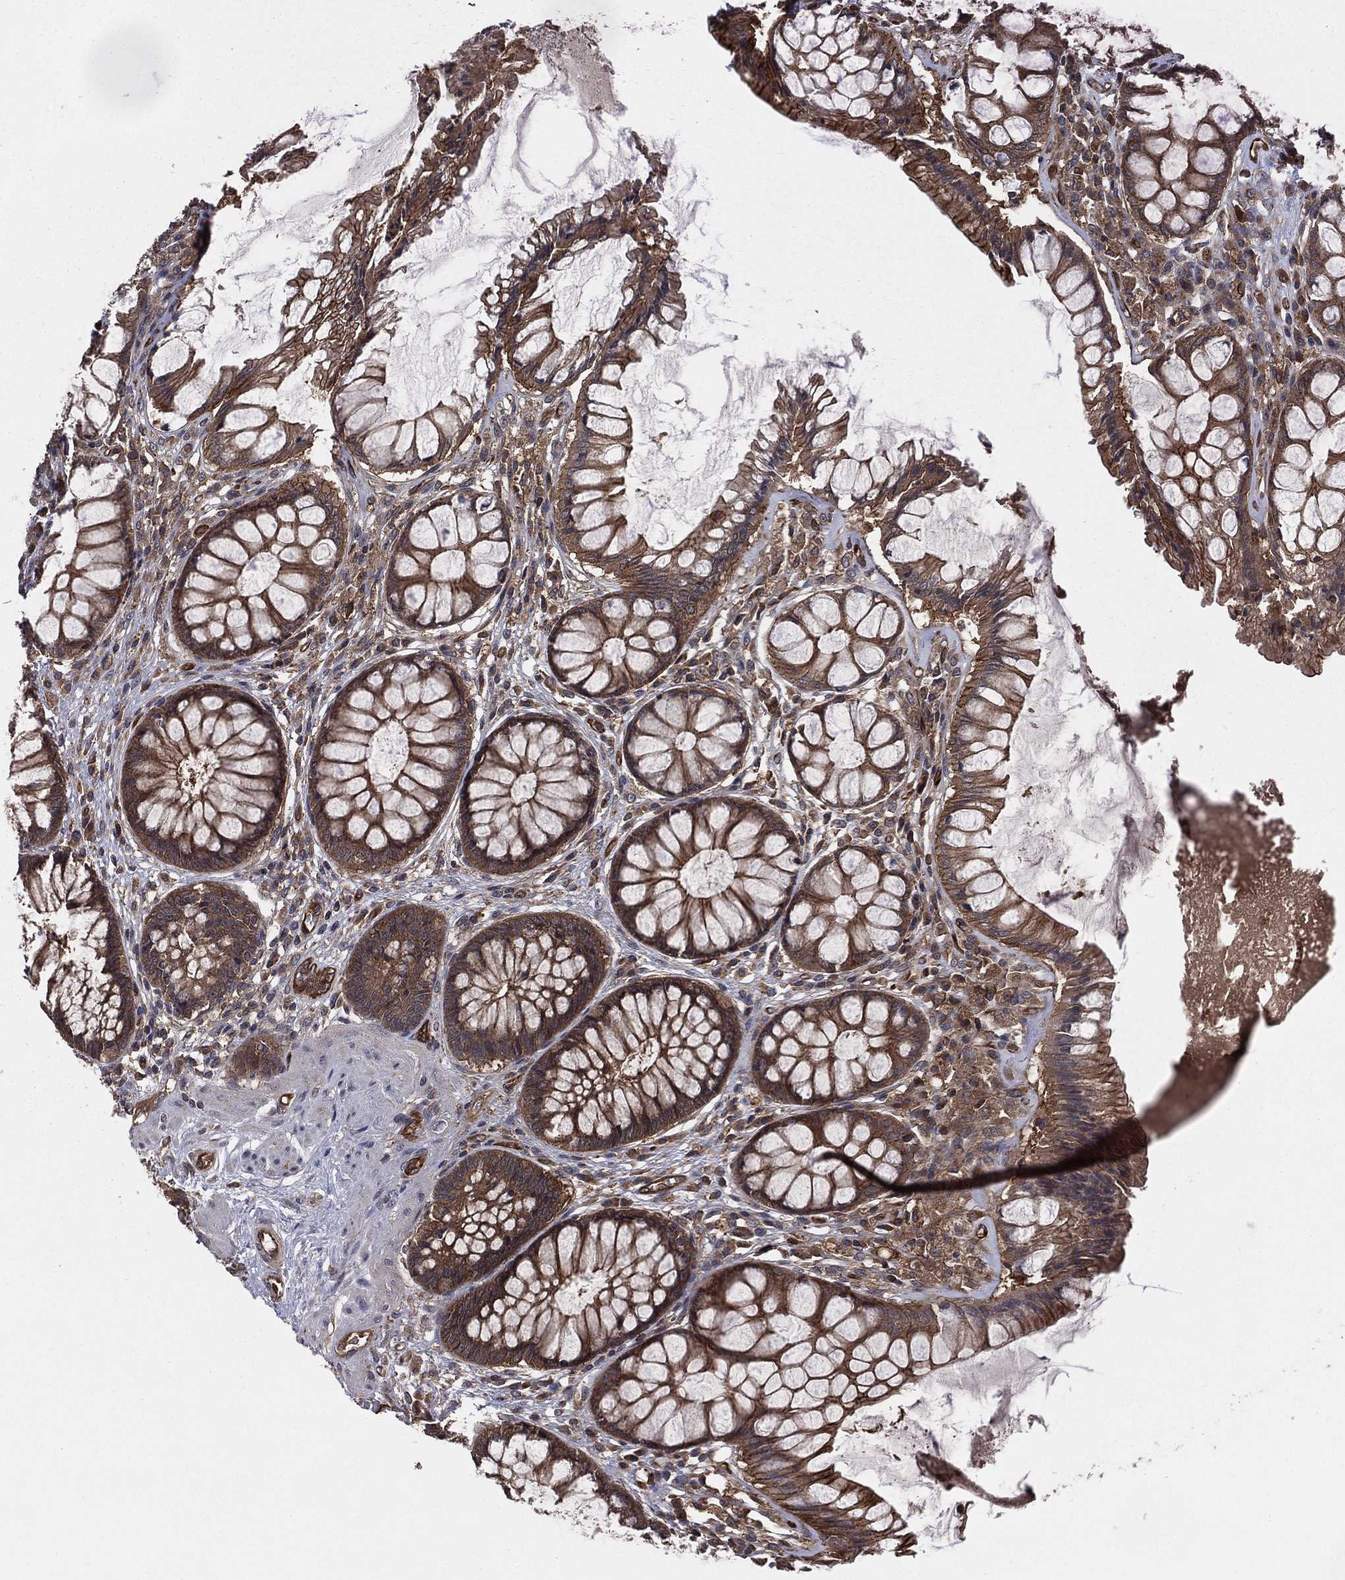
{"staining": {"intensity": "strong", "quantity": ">75%", "location": "cytoplasmic/membranous"}, "tissue": "rectum", "cell_type": "Glandular cells", "image_type": "normal", "snomed": [{"axis": "morphology", "description": "Normal tissue, NOS"}, {"axis": "topography", "description": "Rectum"}], "caption": "Protein expression by immunohistochemistry demonstrates strong cytoplasmic/membranous staining in about >75% of glandular cells in benign rectum. Using DAB (3,3'-diaminobenzidine) (brown) and hematoxylin (blue) stains, captured at high magnification using brightfield microscopy.", "gene": "CERT1", "patient": {"sex": "female", "age": 58}}